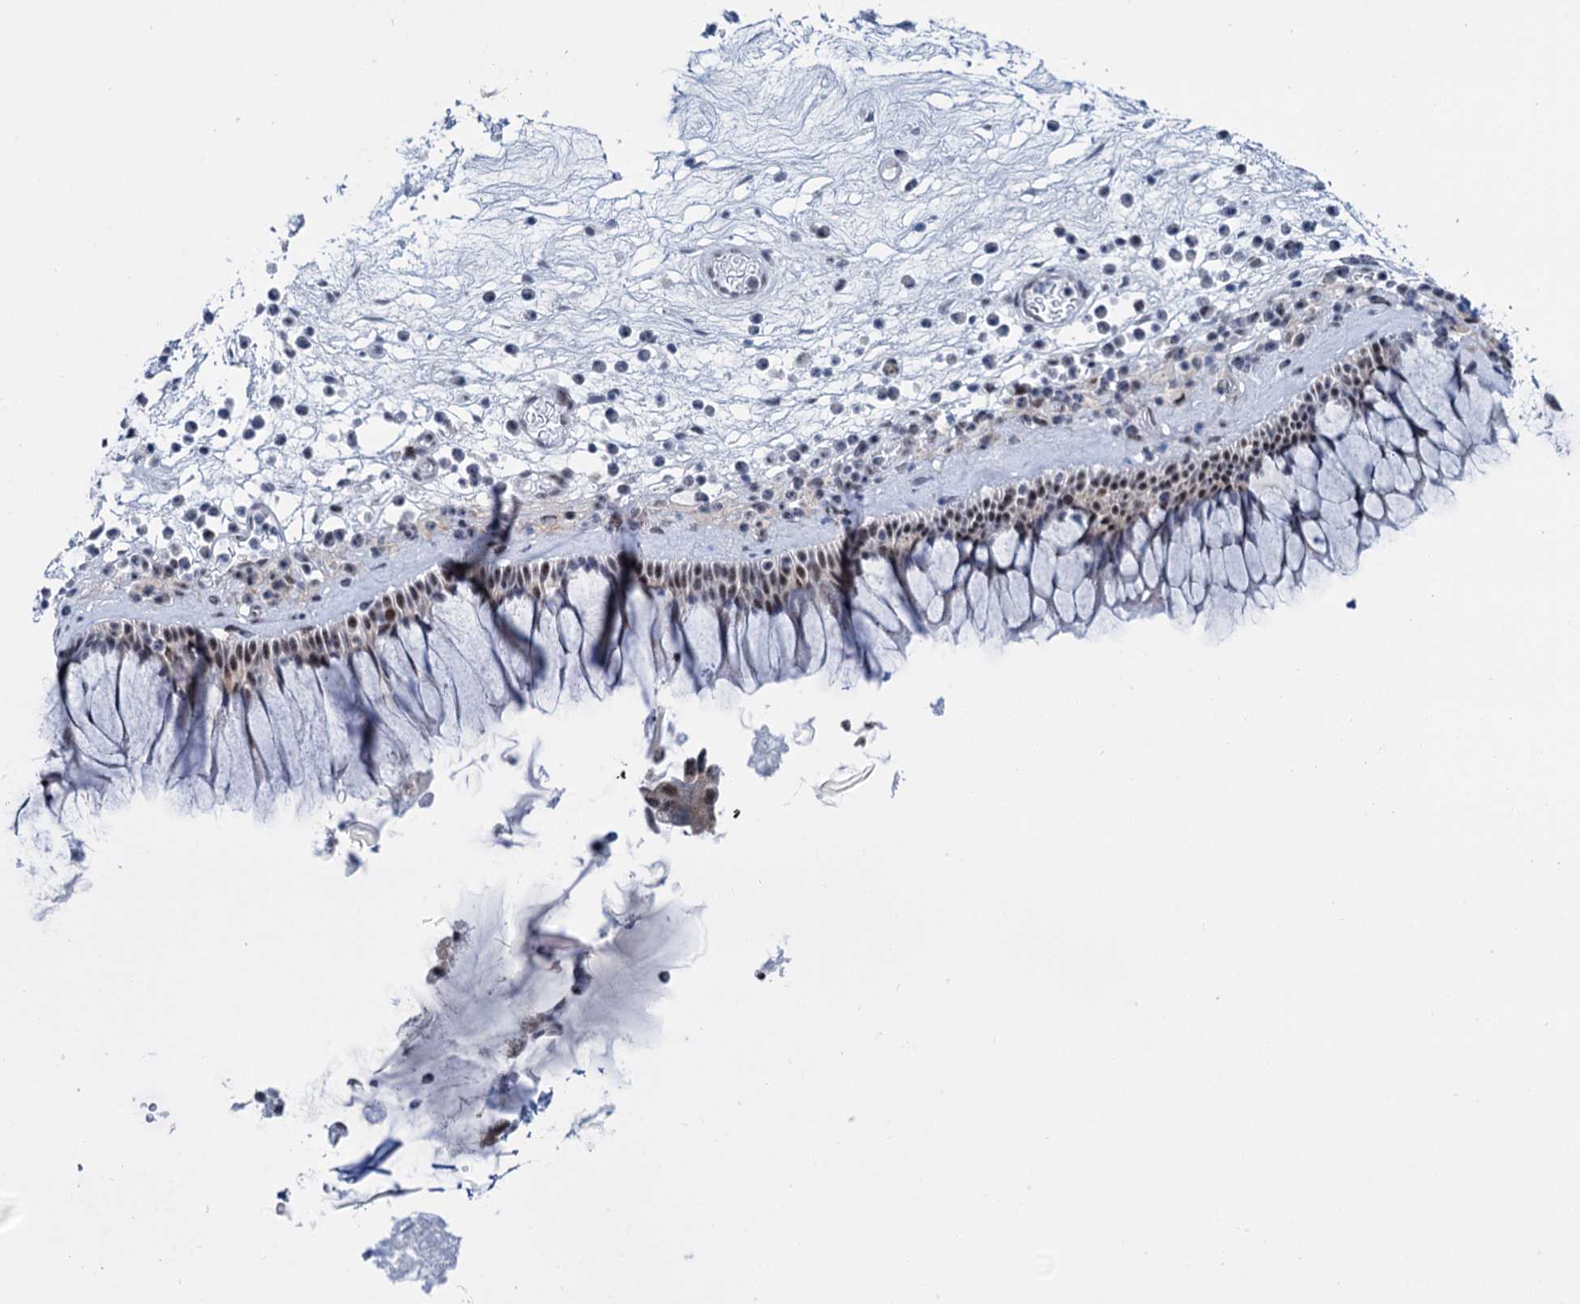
{"staining": {"intensity": "moderate", "quantity": ">75%", "location": "nuclear"}, "tissue": "nasopharynx", "cell_type": "Respiratory epithelial cells", "image_type": "normal", "snomed": [{"axis": "morphology", "description": "Normal tissue, NOS"}, {"axis": "morphology", "description": "Inflammation, NOS"}, {"axis": "topography", "description": "Nasopharynx"}], "caption": "Nasopharynx stained for a protein (brown) demonstrates moderate nuclear positive expression in about >75% of respiratory epithelial cells.", "gene": "SREK1", "patient": {"sex": "male", "age": 70}}